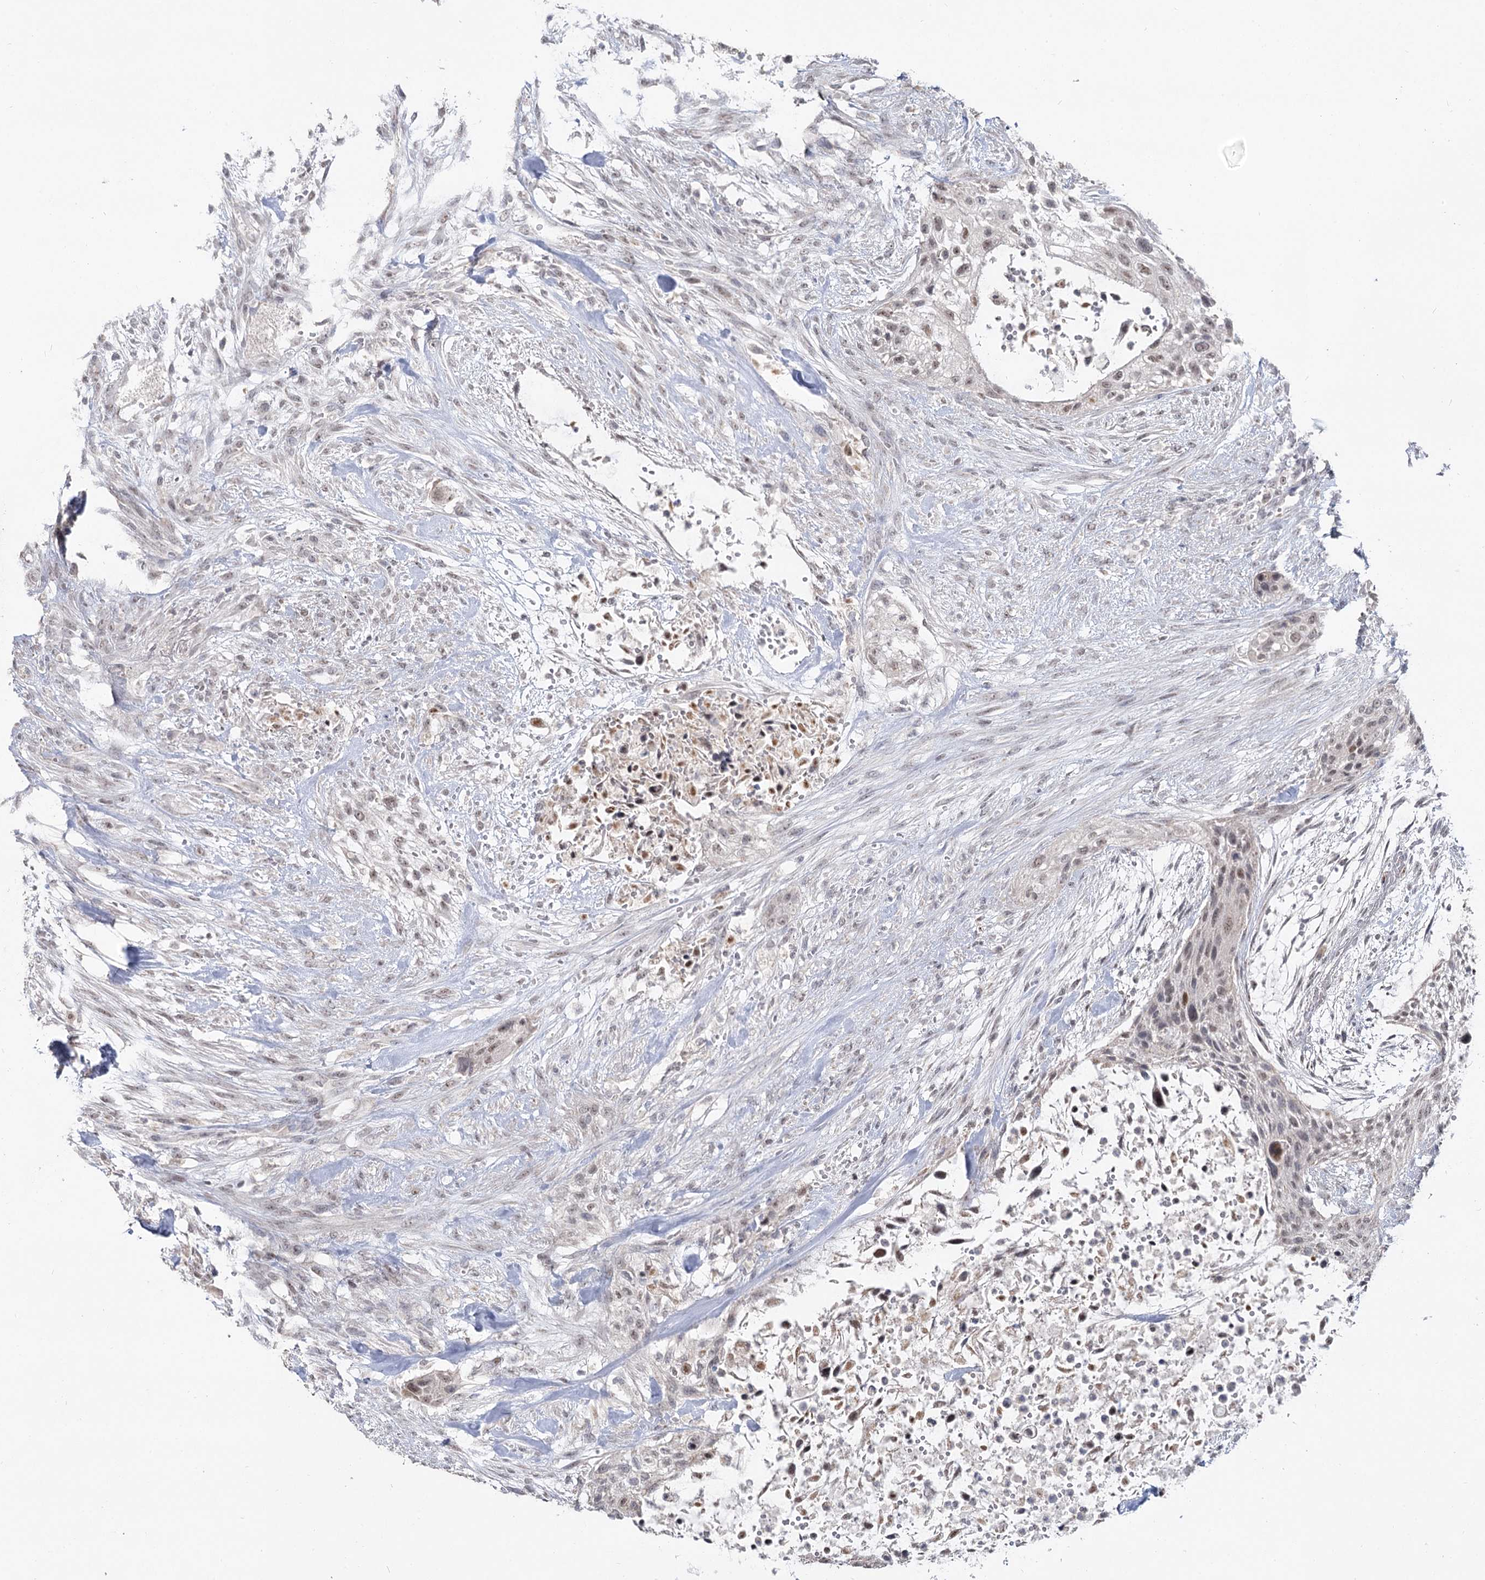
{"staining": {"intensity": "moderate", "quantity": "25%-75%", "location": "nuclear"}, "tissue": "urothelial cancer", "cell_type": "Tumor cells", "image_type": "cancer", "snomed": [{"axis": "morphology", "description": "Urothelial carcinoma, High grade"}, {"axis": "topography", "description": "Urinary bladder"}], "caption": "This micrograph shows urothelial cancer stained with immunohistochemistry to label a protein in brown. The nuclear of tumor cells show moderate positivity for the protein. Nuclei are counter-stained blue.", "gene": "RUFY4", "patient": {"sex": "male", "age": 35}}